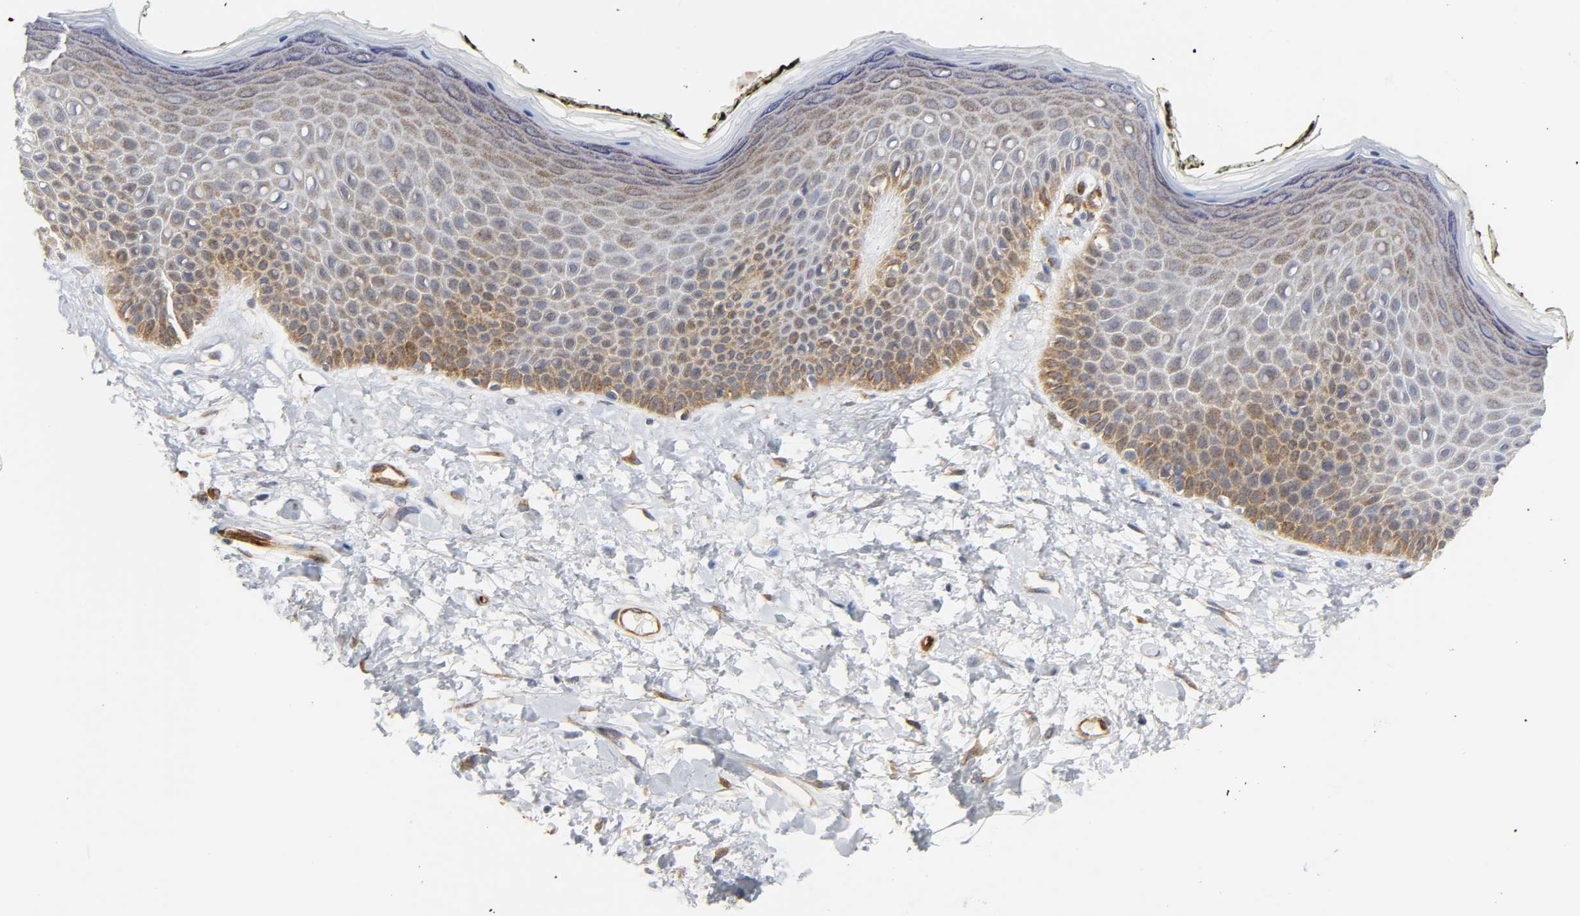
{"staining": {"intensity": "moderate", "quantity": "<25%", "location": "cytoplasmic/membranous"}, "tissue": "skin", "cell_type": "Epidermal cells", "image_type": "normal", "snomed": [{"axis": "morphology", "description": "Normal tissue, NOS"}, {"axis": "morphology", "description": "Inflammation, NOS"}, {"axis": "topography", "description": "Vulva"}], "caption": "Skin stained with a brown dye reveals moderate cytoplasmic/membranous positive expression in about <25% of epidermal cells.", "gene": "DOCK1", "patient": {"sex": "female", "age": 84}}